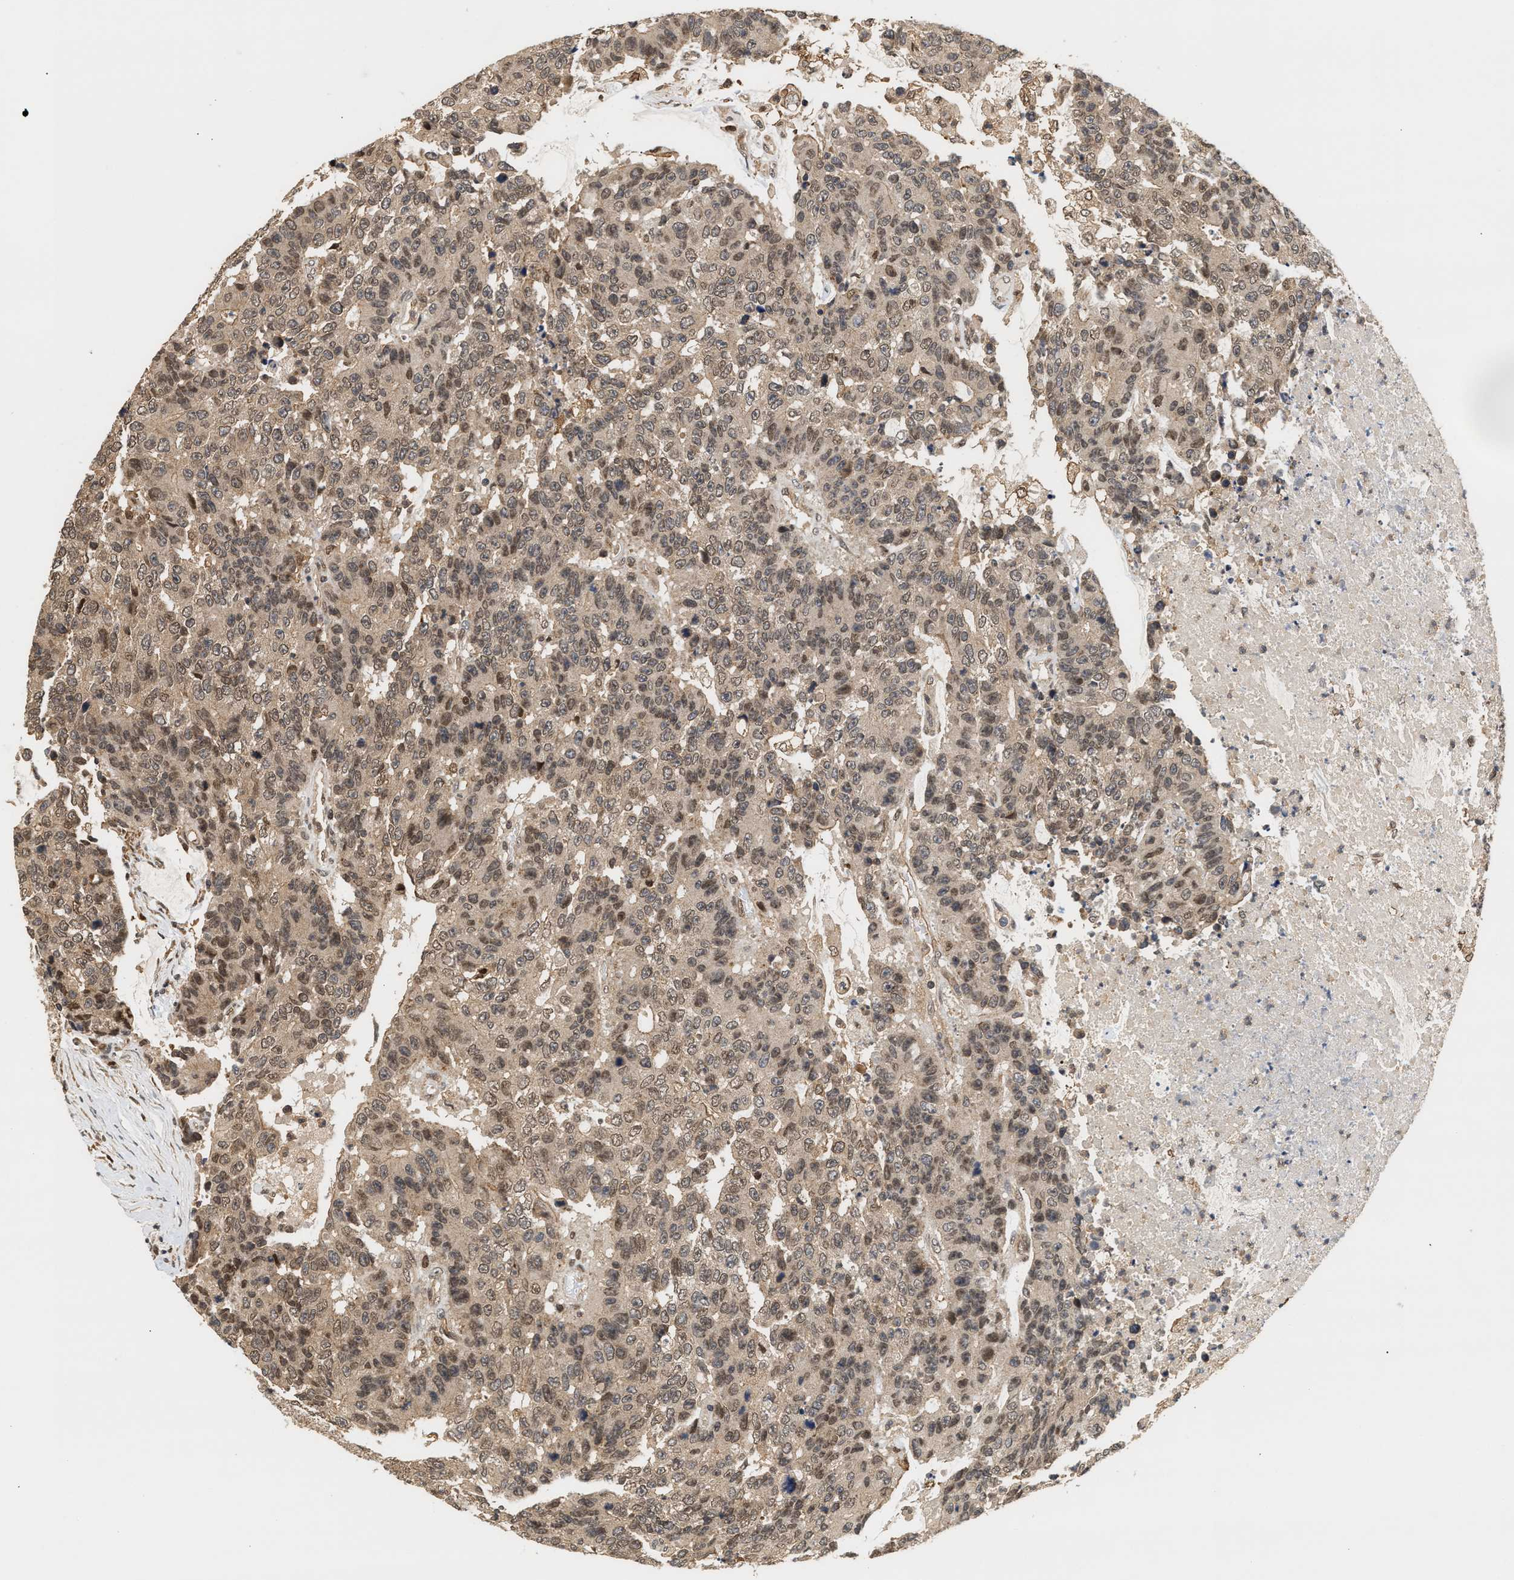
{"staining": {"intensity": "weak", "quantity": ">75%", "location": "cytoplasmic/membranous,nuclear"}, "tissue": "colorectal cancer", "cell_type": "Tumor cells", "image_type": "cancer", "snomed": [{"axis": "morphology", "description": "Adenocarcinoma, NOS"}, {"axis": "topography", "description": "Colon"}], "caption": "Protein staining of adenocarcinoma (colorectal) tissue shows weak cytoplasmic/membranous and nuclear expression in about >75% of tumor cells.", "gene": "ABHD5", "patient": {"sex": "female", "age": 86}}